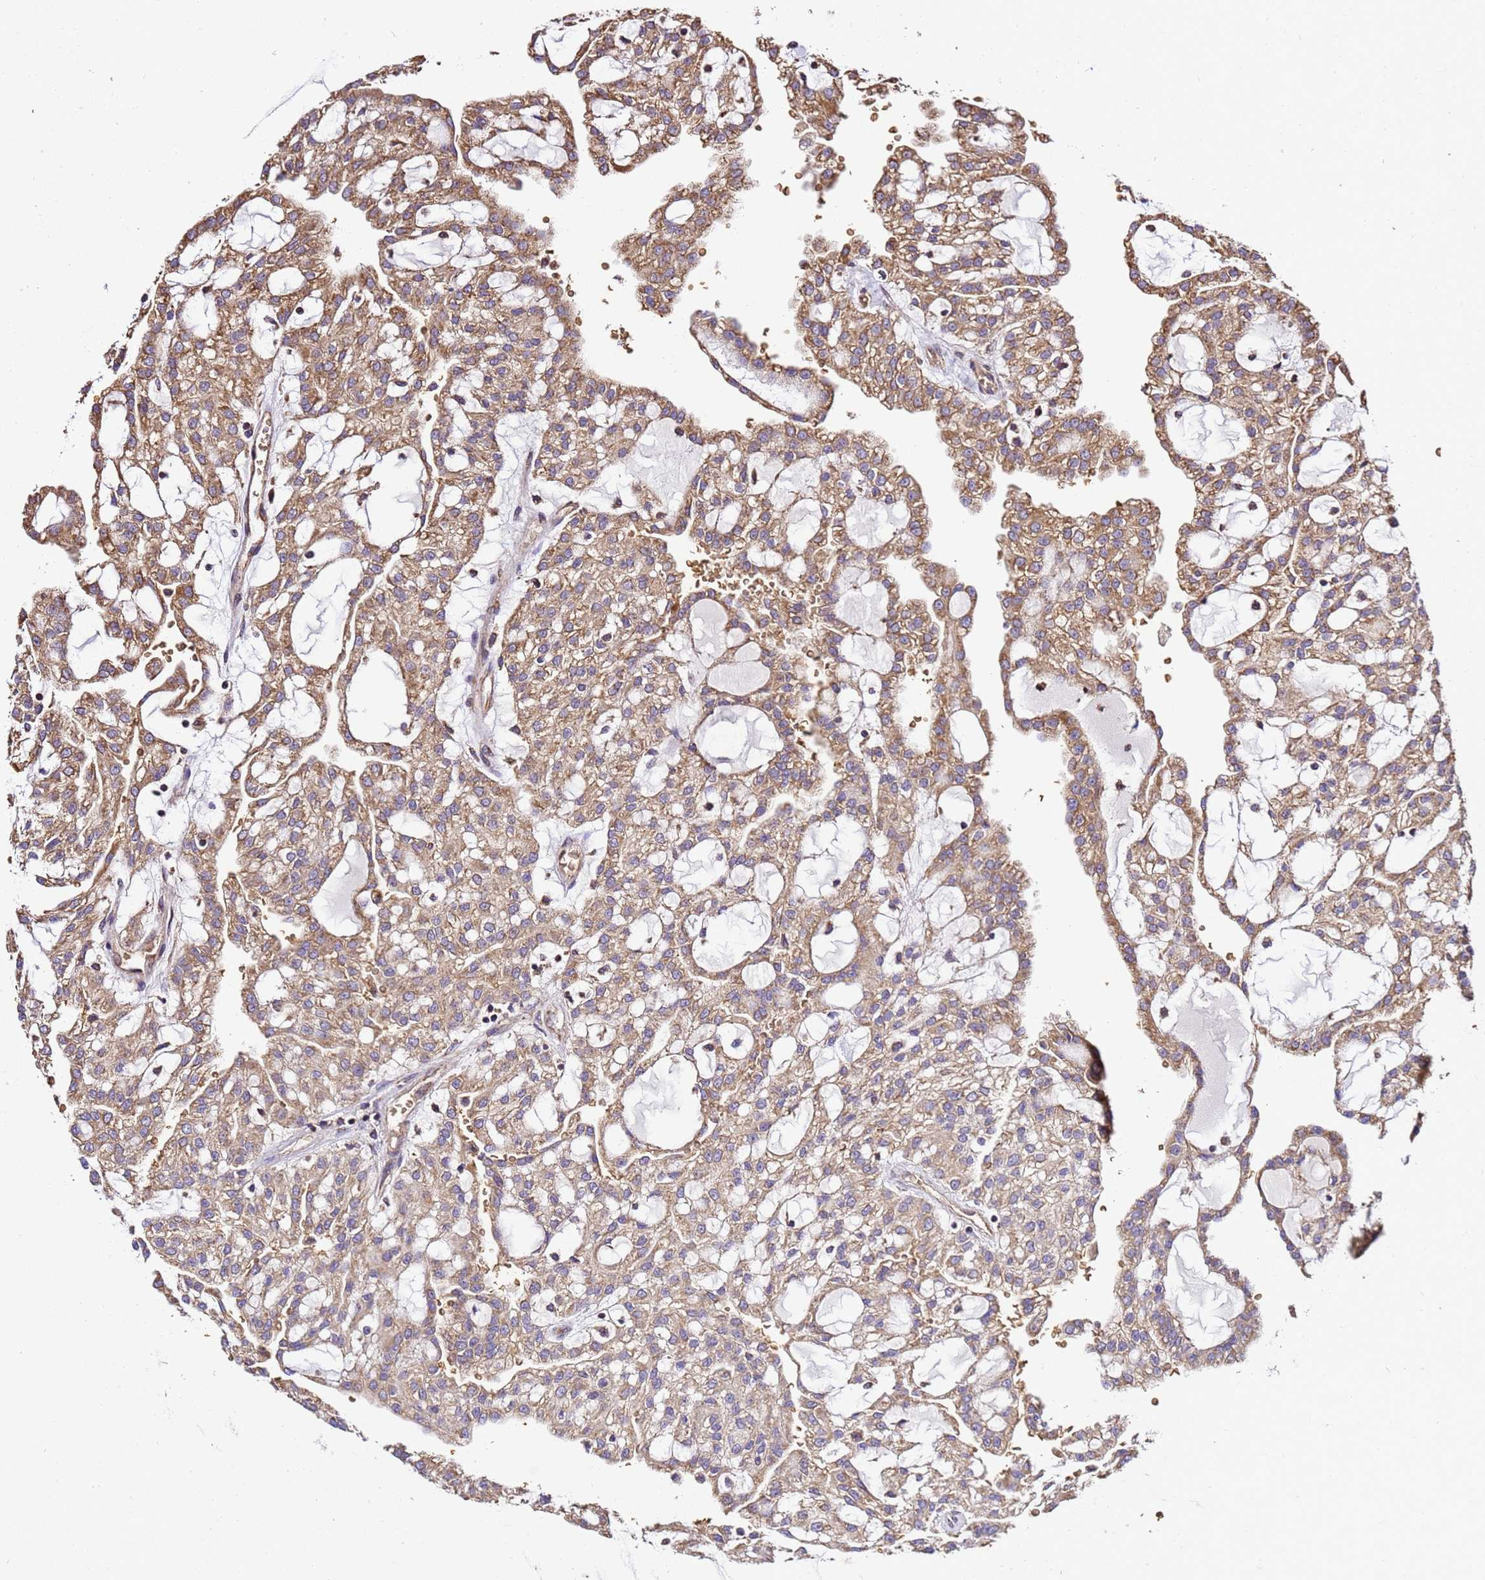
{"staining": {"intensity": "moderate", "quantity": ">75%", "location": "cytoplasmic/membranous"}, "tissue": "renal cancer", "cell_type": "Tumor cells", "image_type": "cancer", "snomed": [{"axis": "morphology", "description": "Adenocarcinoma, NOS"}, {"axis": "topography", "description": "Kidney"}], "caption": "Immunohistochemical staining of human renal cancer displays medium levels of moderate cytoplasmic/membranous staining in approximately >75% of tumor cells.", "gene": "LRRIQ1", "patient": {"sex": "male", "age": 63}}